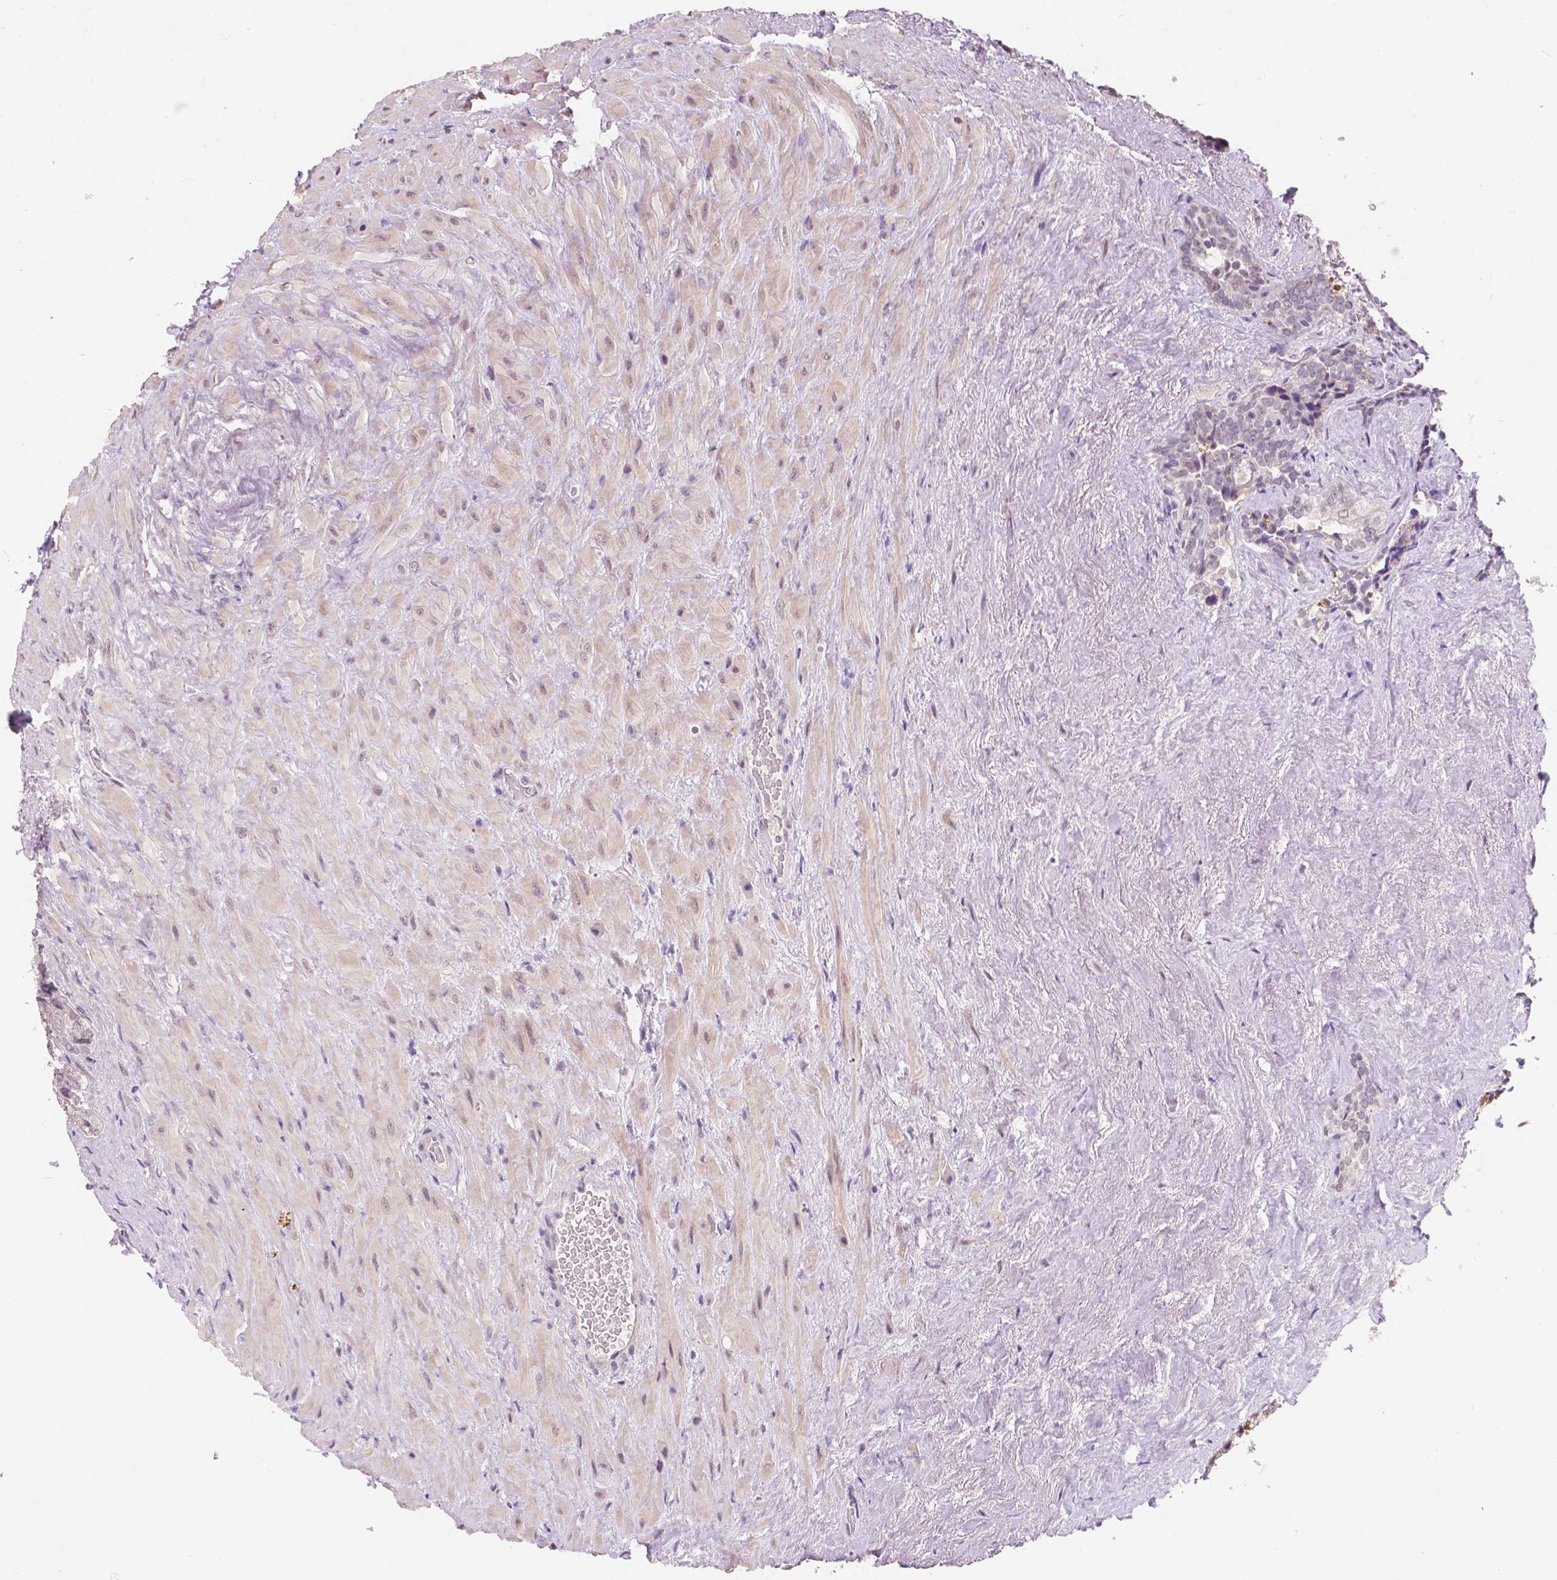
{"staining": {"intensity": "moderate", "quantity": "25%-75%", "location": "cytoplasmic/membranous"}, "tissue": "seminal vesicle", "cell_type": "Glandular cells", "image_type": "normal", "snomed": [{"axis": "morphology", "description": "Normal tissue, NOS"}, {"axis": "topography", "description": "Seminal veicle"}], "caption": "Seminal vesicle stained with DAB (3,3'-diaminobenzidine) immunohistochemistry (IHC) reveals medium levels of moderate cytoplasmic/membranous positivity in about 25%-75% of glandular cells.", "gene": "NOLC1", "patient": {"sex": "male", "age": 69}}